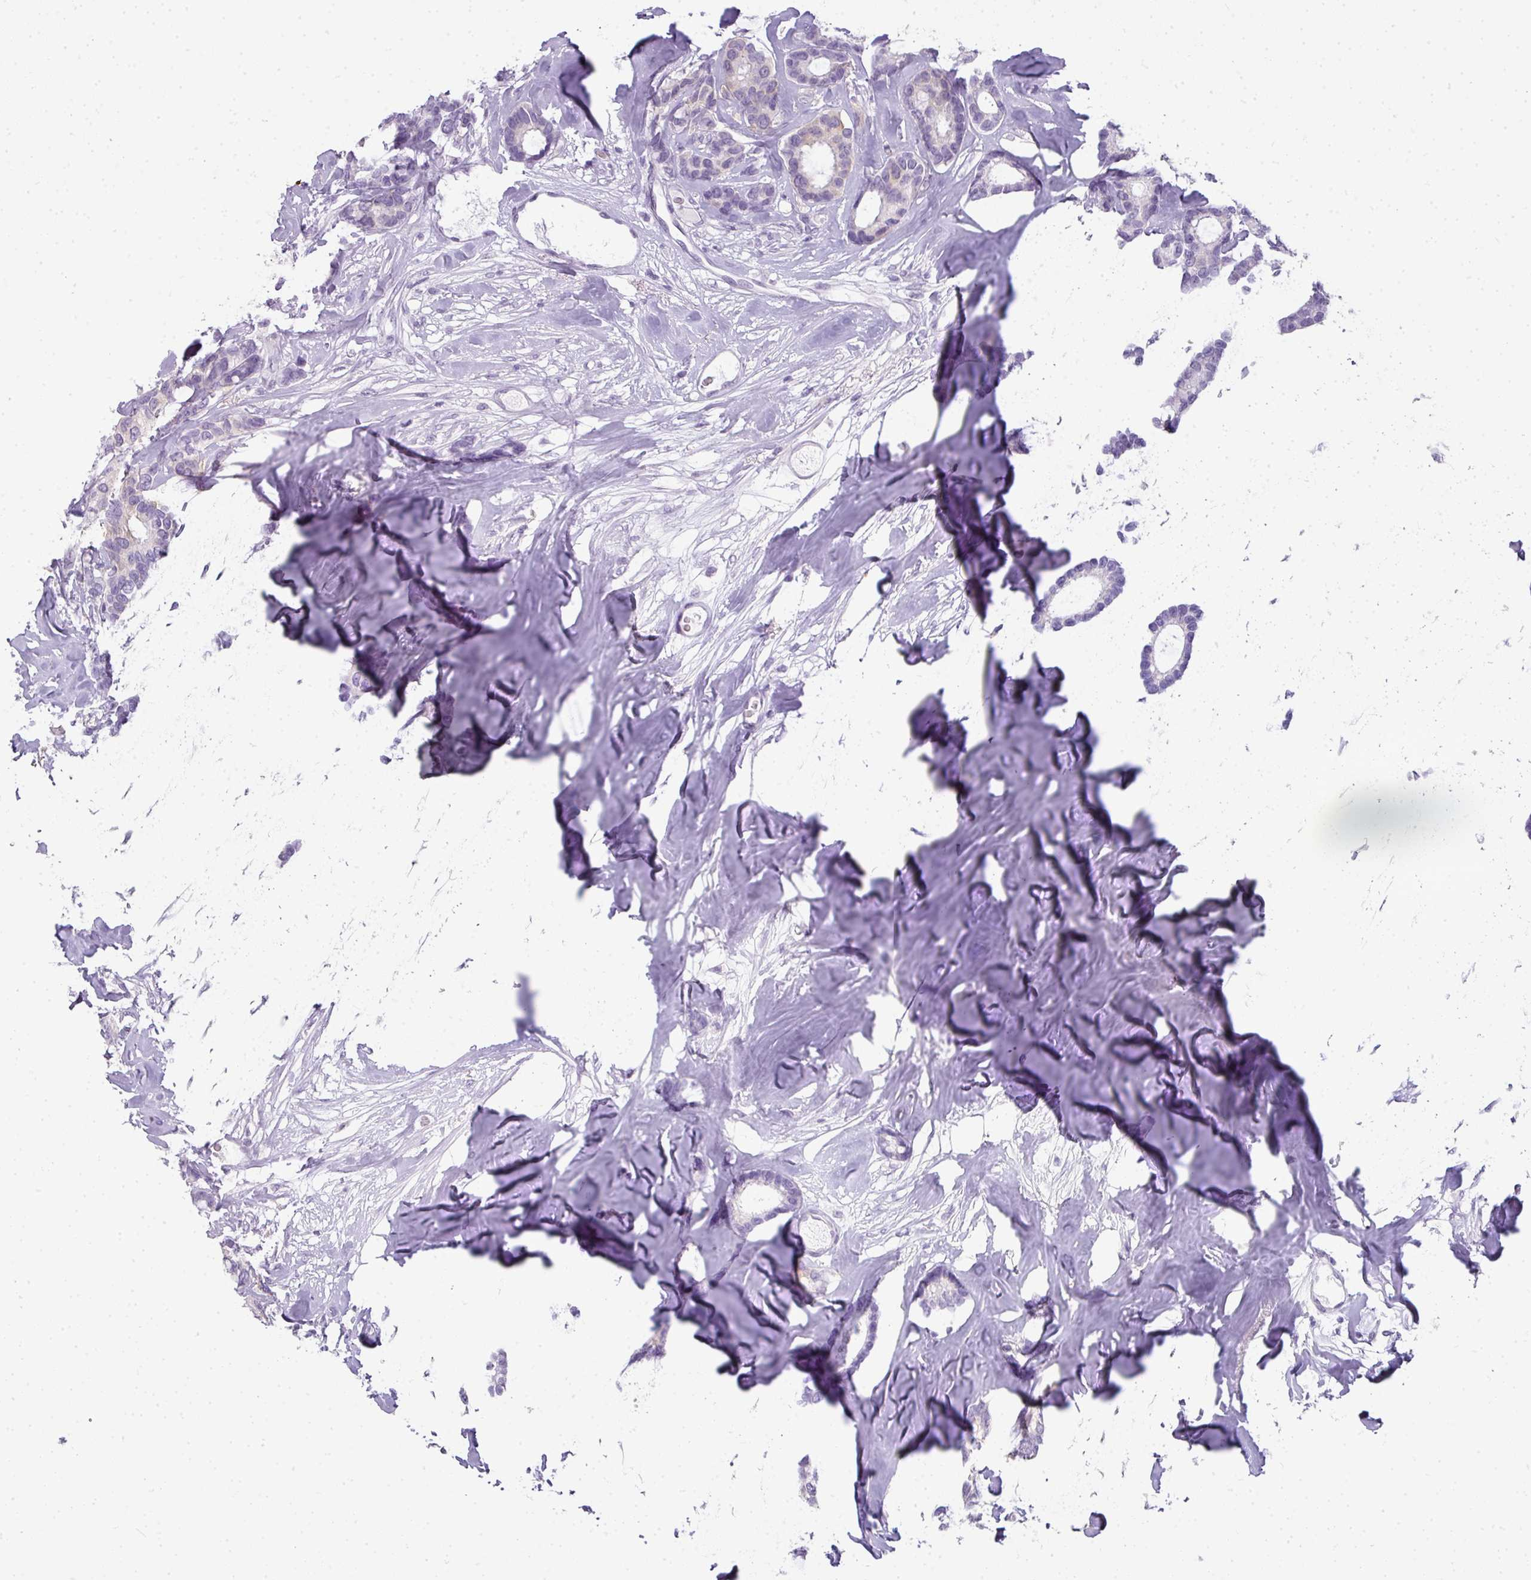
{"staining": {"intensity": "negative", "quantity": "none", "location": "none"}, "tissue": "breast cancer", "cell_type": "Tumor cells", "image_type": "cancer", "snomed": [{"axis": "morphology", "description": "Duct carcinoma"}, {"axis": "topography", "description": "Breast"}], "caption": "Immunohistochemical staining of human breast cancer (intraductal carcinoma) demonstrates no significant positivity in tumor cells. The staining was performed using DAB to visualize the protein expression in brown, while the nuclei were stained in blue with hematoxylin (Magnification: 20x).", "gene": "RBMY1F", "patient": {"sex": "female", "age": 87}}